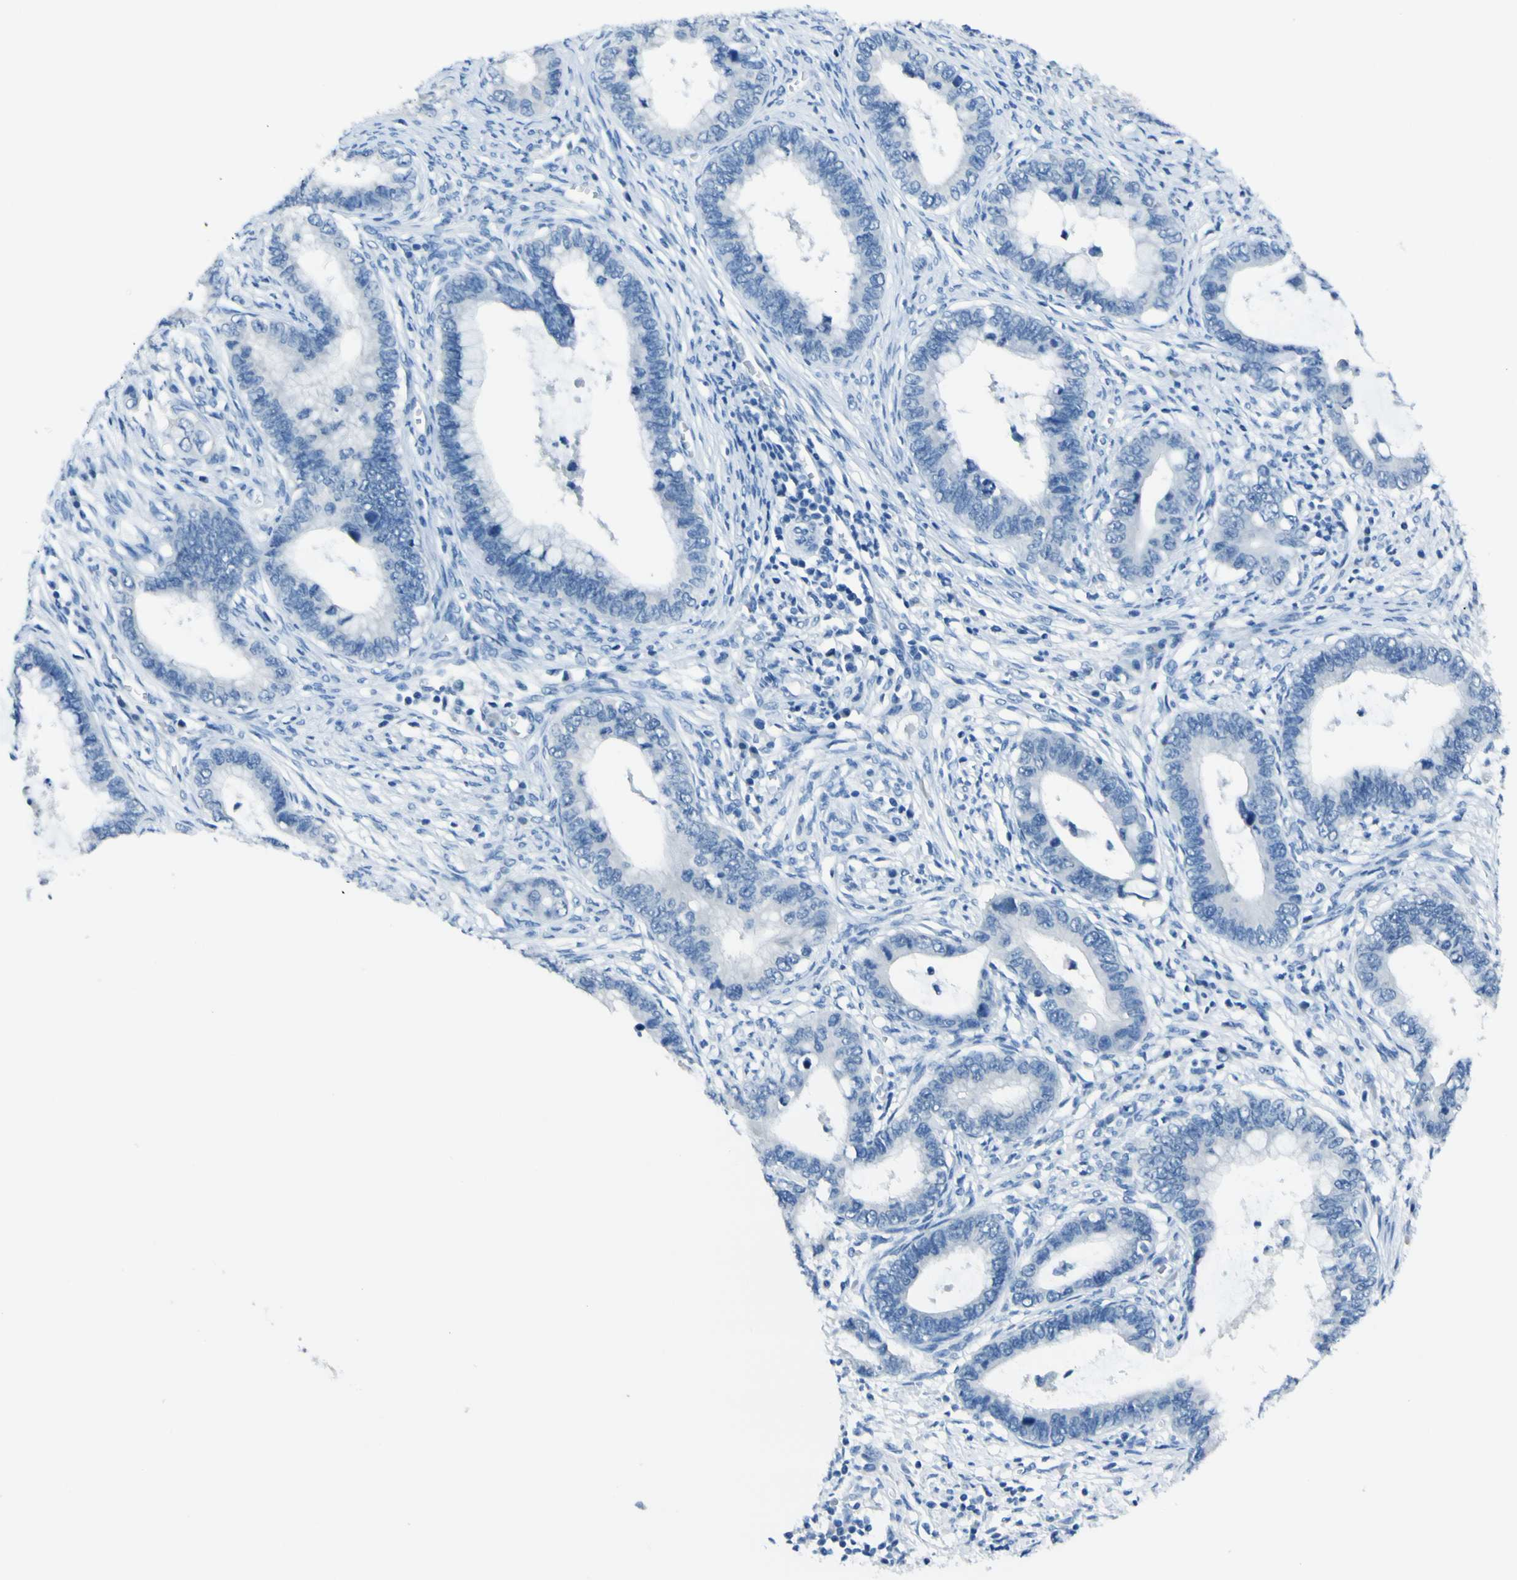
{"staining": {"intensity": "negative", "quantity": "none", "location": "none"}, "tissue": "cervical cancer", "cell_type": "Tumor cells", "image_type": "cancer", "snomed": [{"axis": "morphology", "description": "Adenocarcinoma, NOS"}, {"axis": "topography", "description": "Cervix"}], "caption": "A micrograph of human cervical cancer (adenocarcinoma) is negative for staining in tumor cells. (Brightfield microscopy of DAB (3,3'-diaminobenzidine) immunohistochemistry (IHC) at high magnification).", "gene": "PHKG1", "patient": {"sex": "female", "age": 44}}